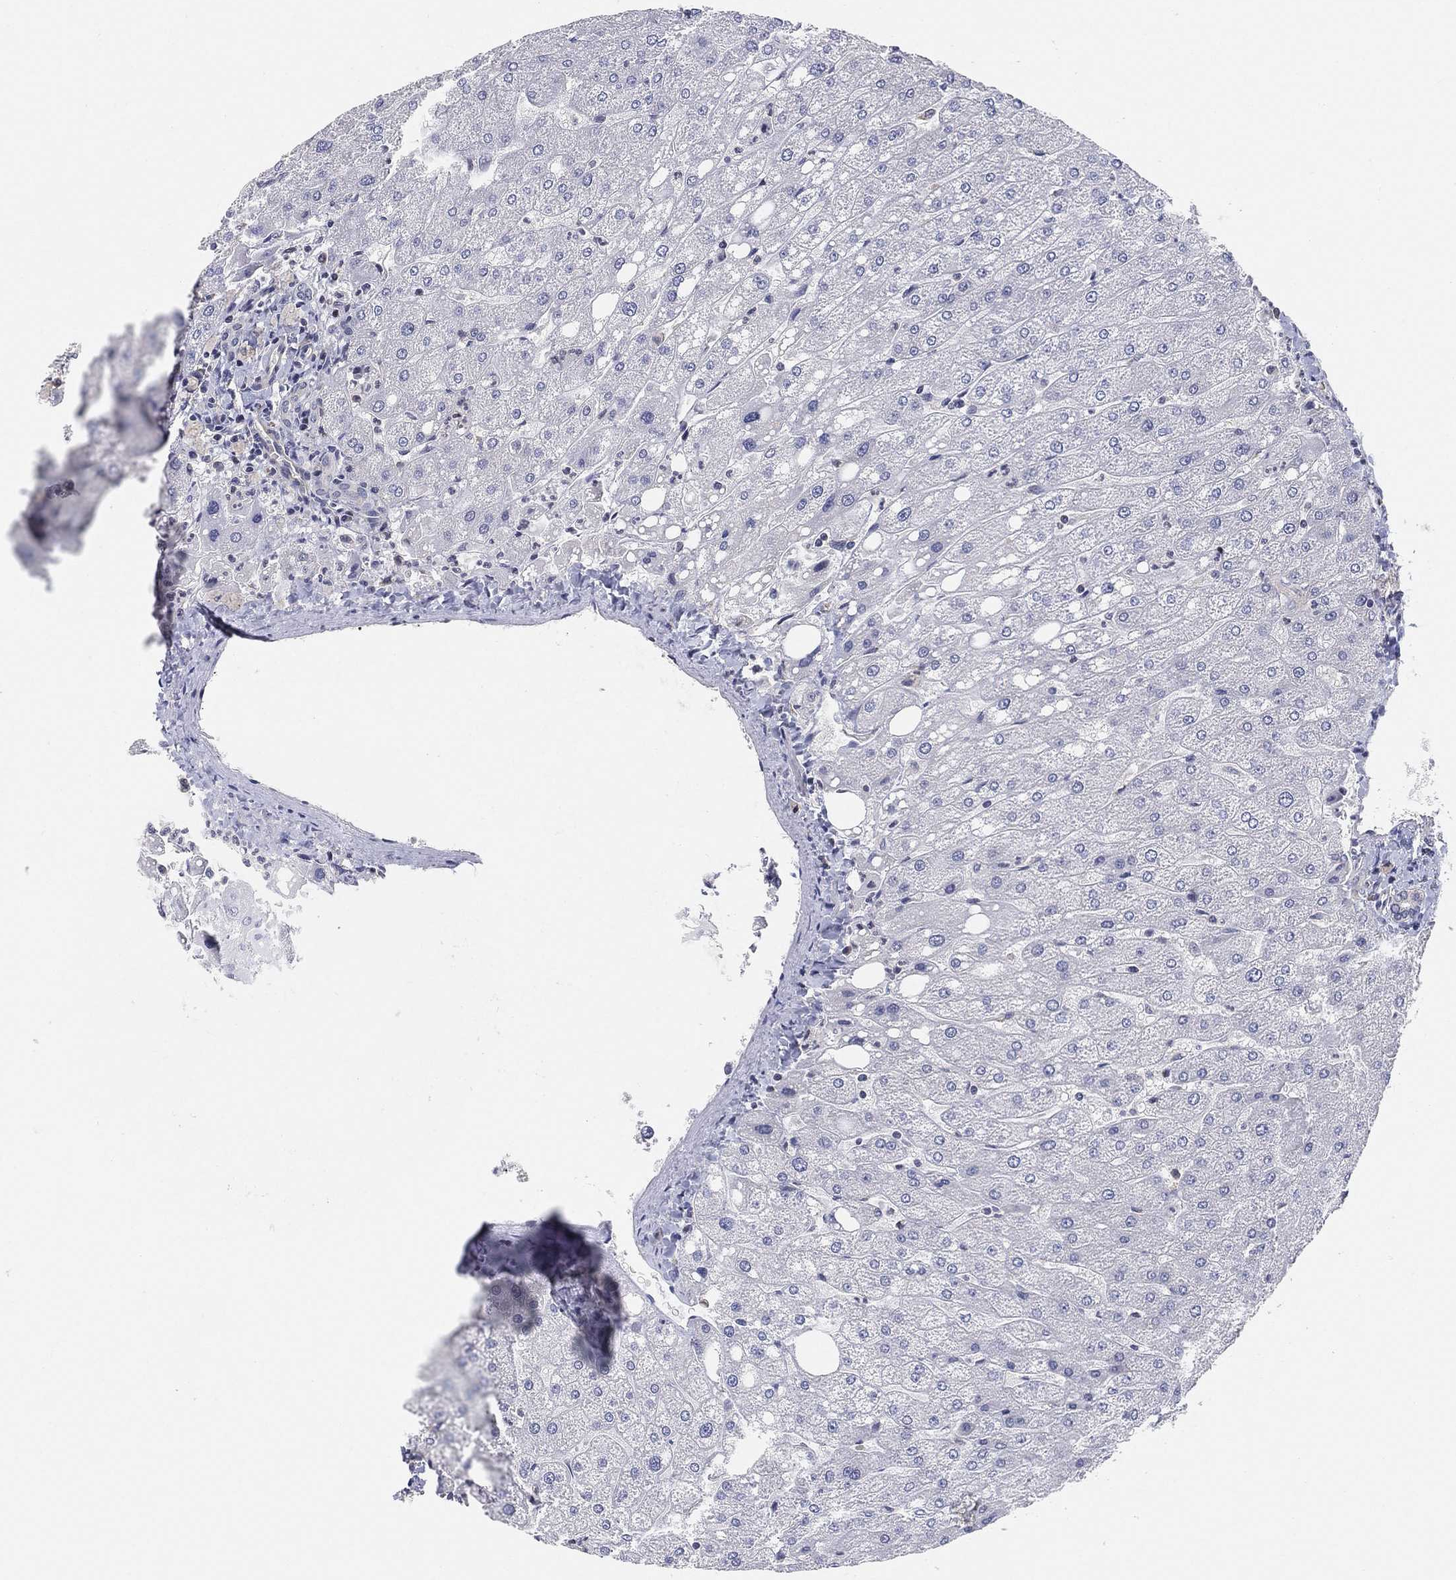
{"staining": {"intensity": "negative", "quantity": "none", "location": "none"}, "tissue": "liver", "cell_type": "Cholangiocytes", "image_type": "normal", "snomed": [{"axis": "morphology", "description": "Normal tissue, NOS"}, {"axis": "topography", "description": "Liver"}], "caption": "Micrograph shows no significant protein expression in cholangiocytes of normal liver.", "gene": "TMTC4", "patient": {"sex": "male", "age": 67}}